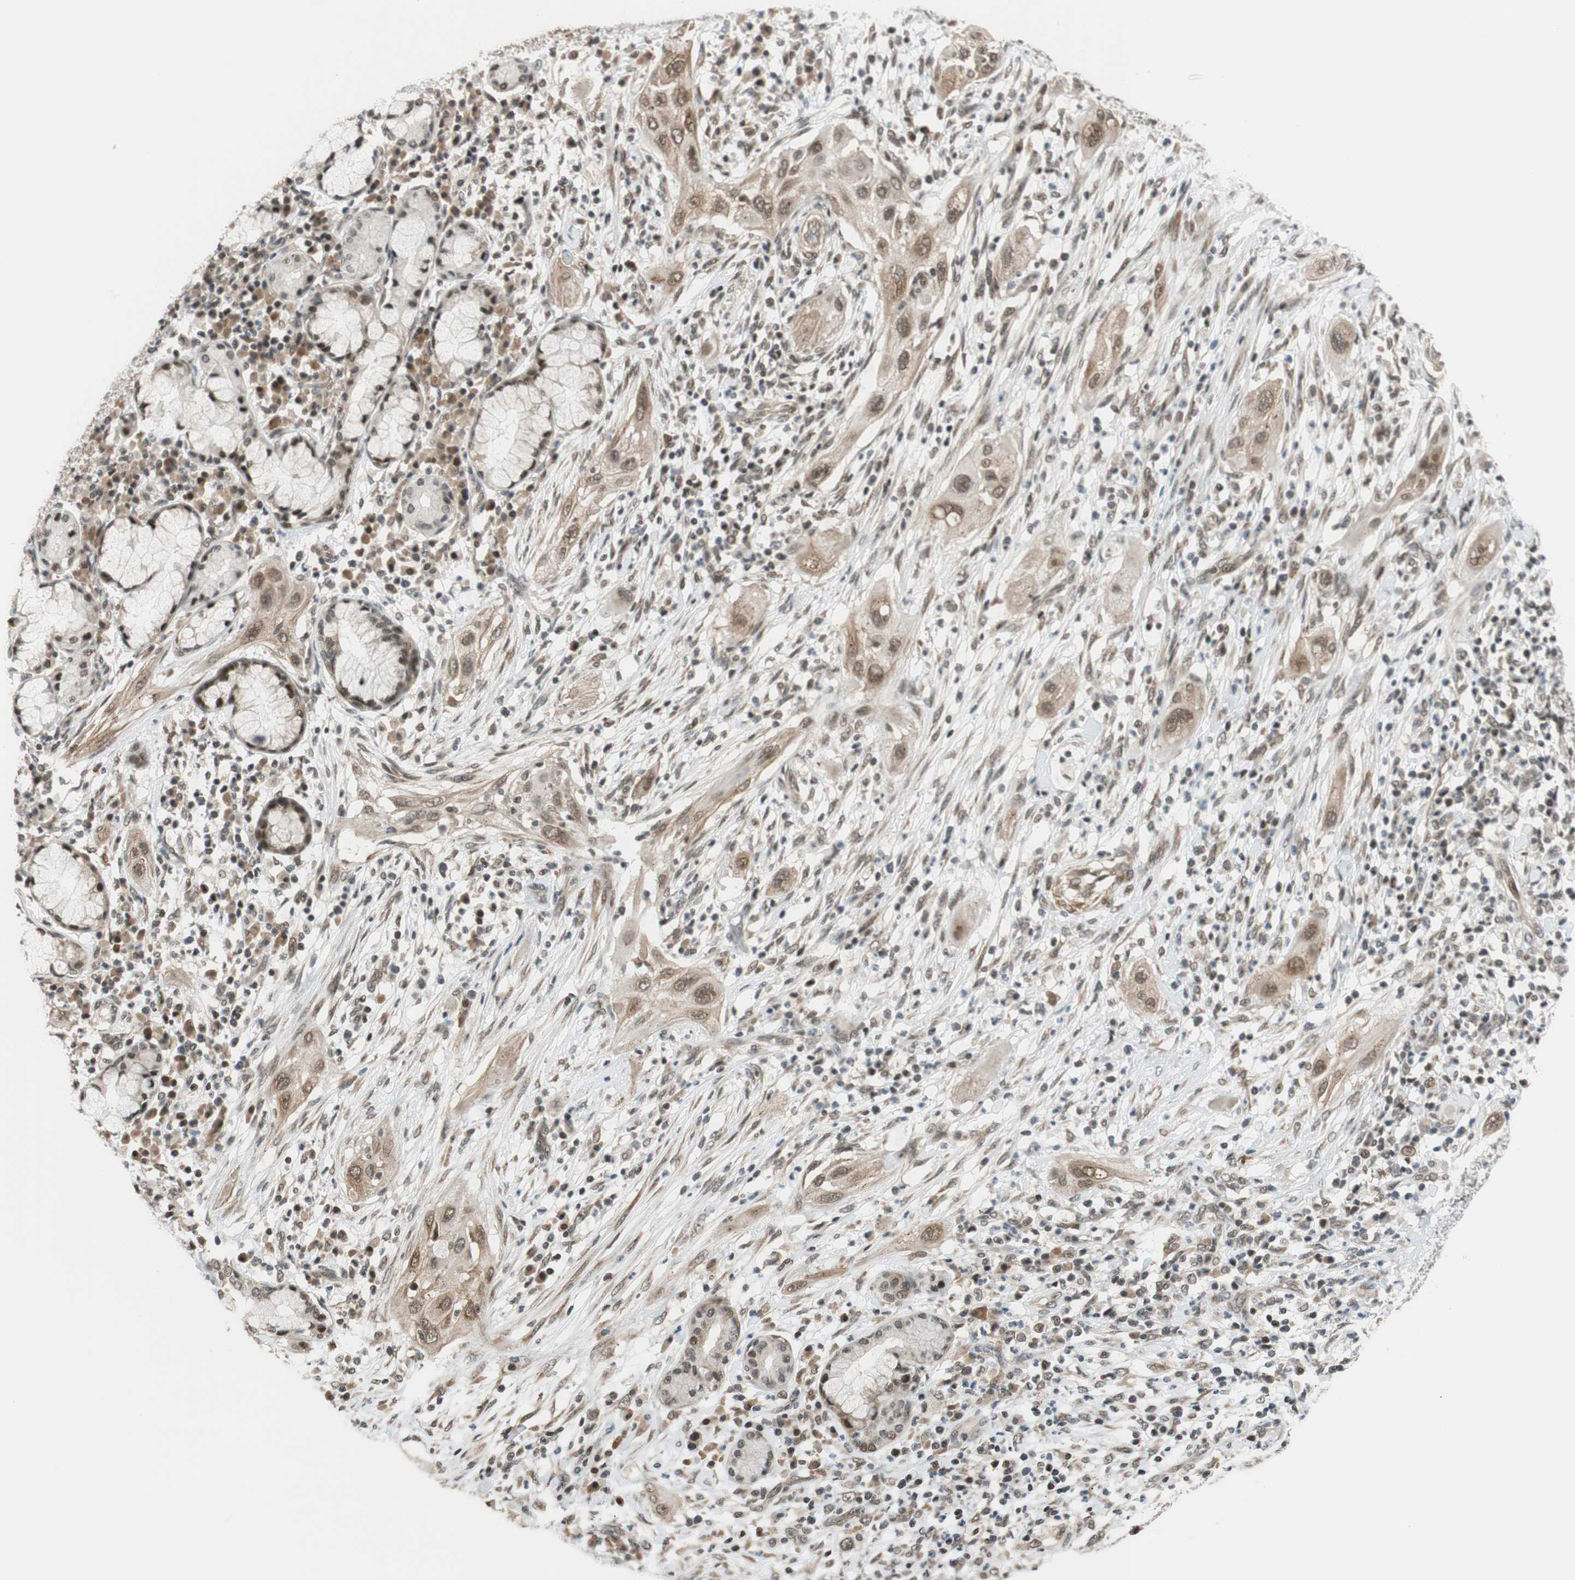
{"staining": {"intensity": "weak", "quantity": ">75%", "location": "cytoplasmic/membranous,nuclear"}, "tissue": "lung cancer", "cell_type": "Tumor cells", "image_type": "cancer", "snomed": [{"axis": "morphology", "description": "Squamous cell carcinoma, NOS"}, {"axis": "topography", "description": "Lung"}], "caption": "A high-resolution image shows immunohistochemistry (IHC) staining of lung cancer (squamous cell carcinoma), which exhibits weak cytoplasmic/membranous and nuclear expression in approximately >75% of tumor cells.", "gene": "BRMS1", "patient": {"sex": "female", "age": 47}}